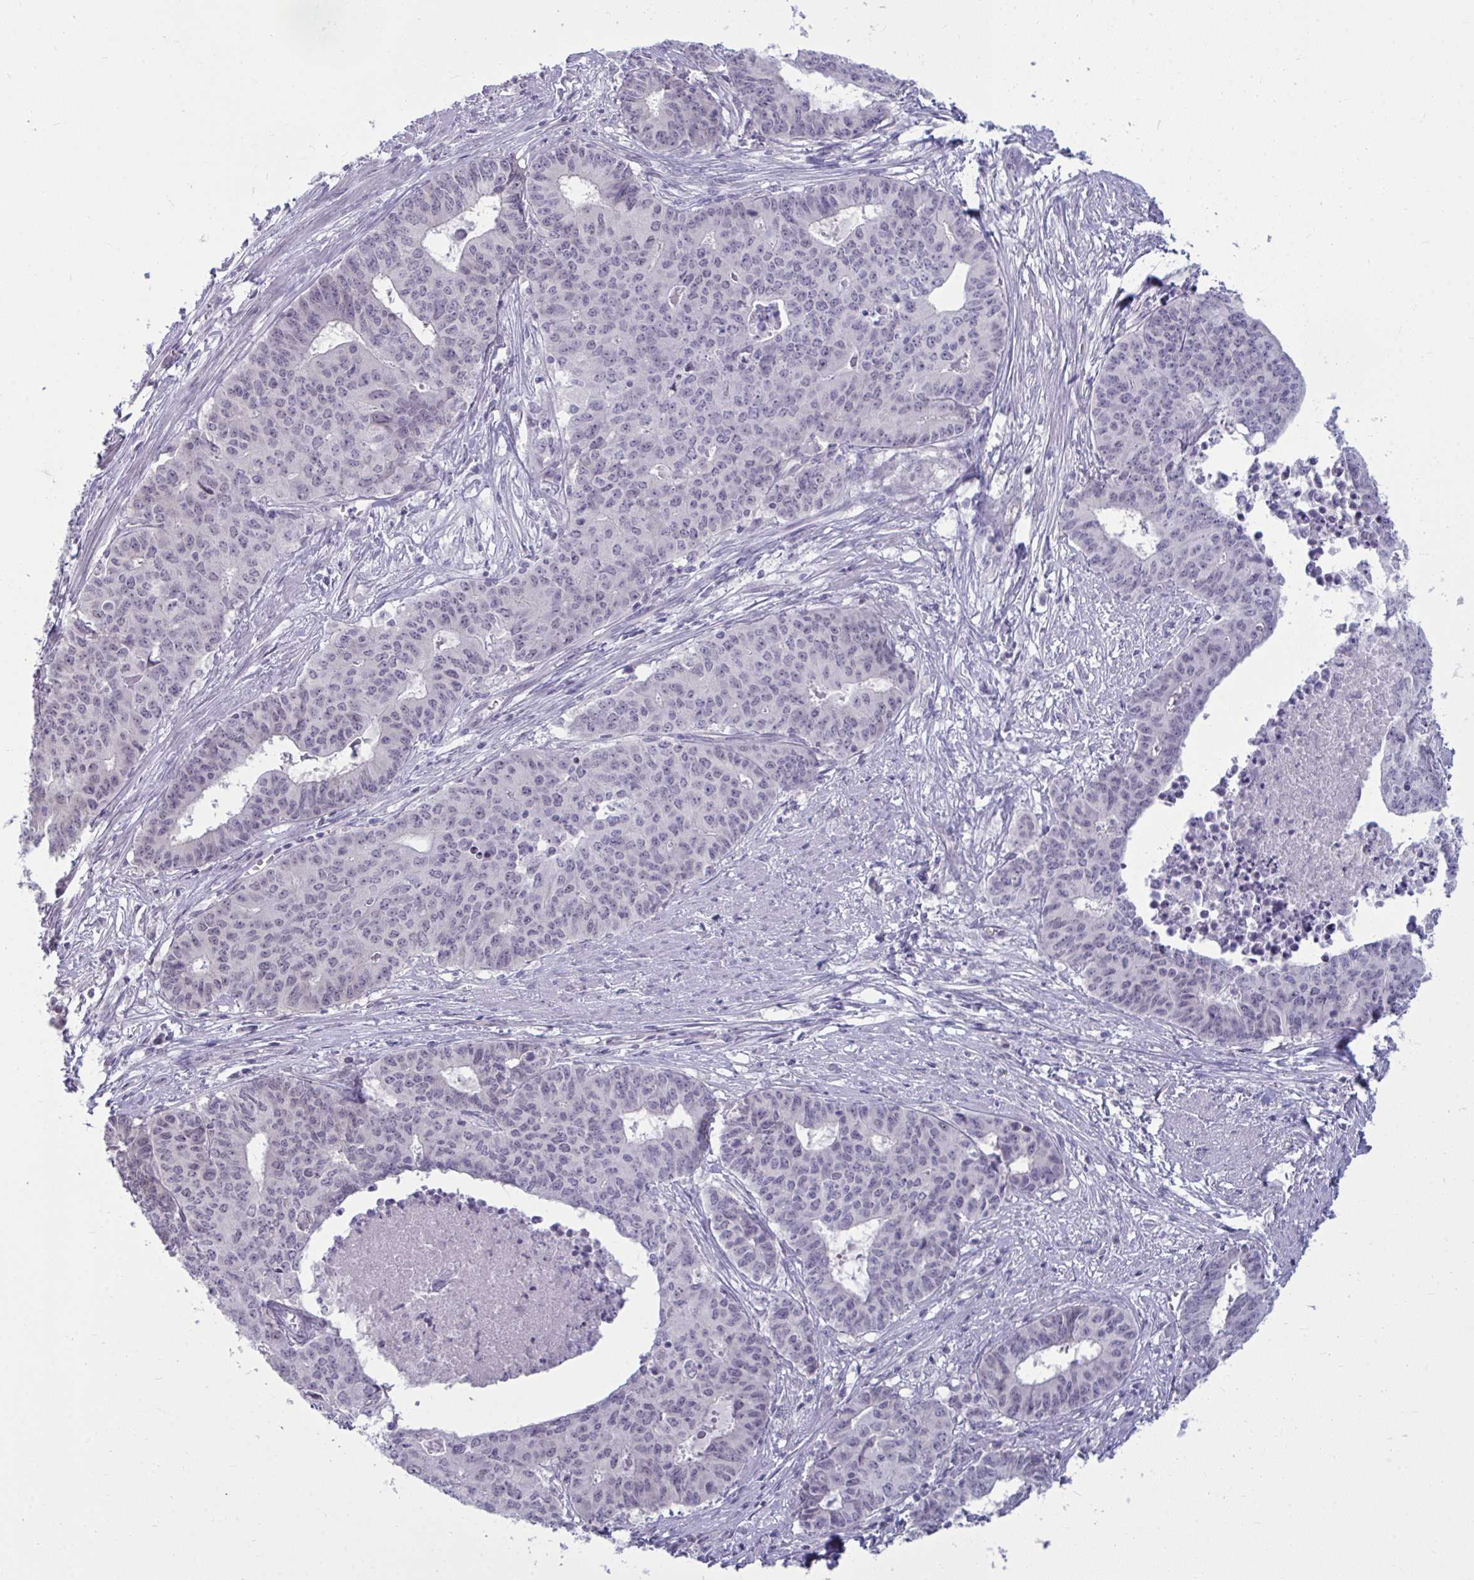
{"staining": {"intensity": "negative", "quantity": "none", "location": "none"}, "tissue": "endometrial cancer", "cell_type": "Tumor cells", "image_type": "cancer", "snomed": [{"axis": "morphology", "description": "Adenocarcinoma, NOS"}, {"axis": "topography", "description": "Endometrium"}], "caption": "Tumor cells are negative for protein expression in human endometrial adenocarcinoma. (DAB IHC with hematoxylin counter stain).", "gene": "RNASEH1", "patient": {"sex": "female", "age": 59}}